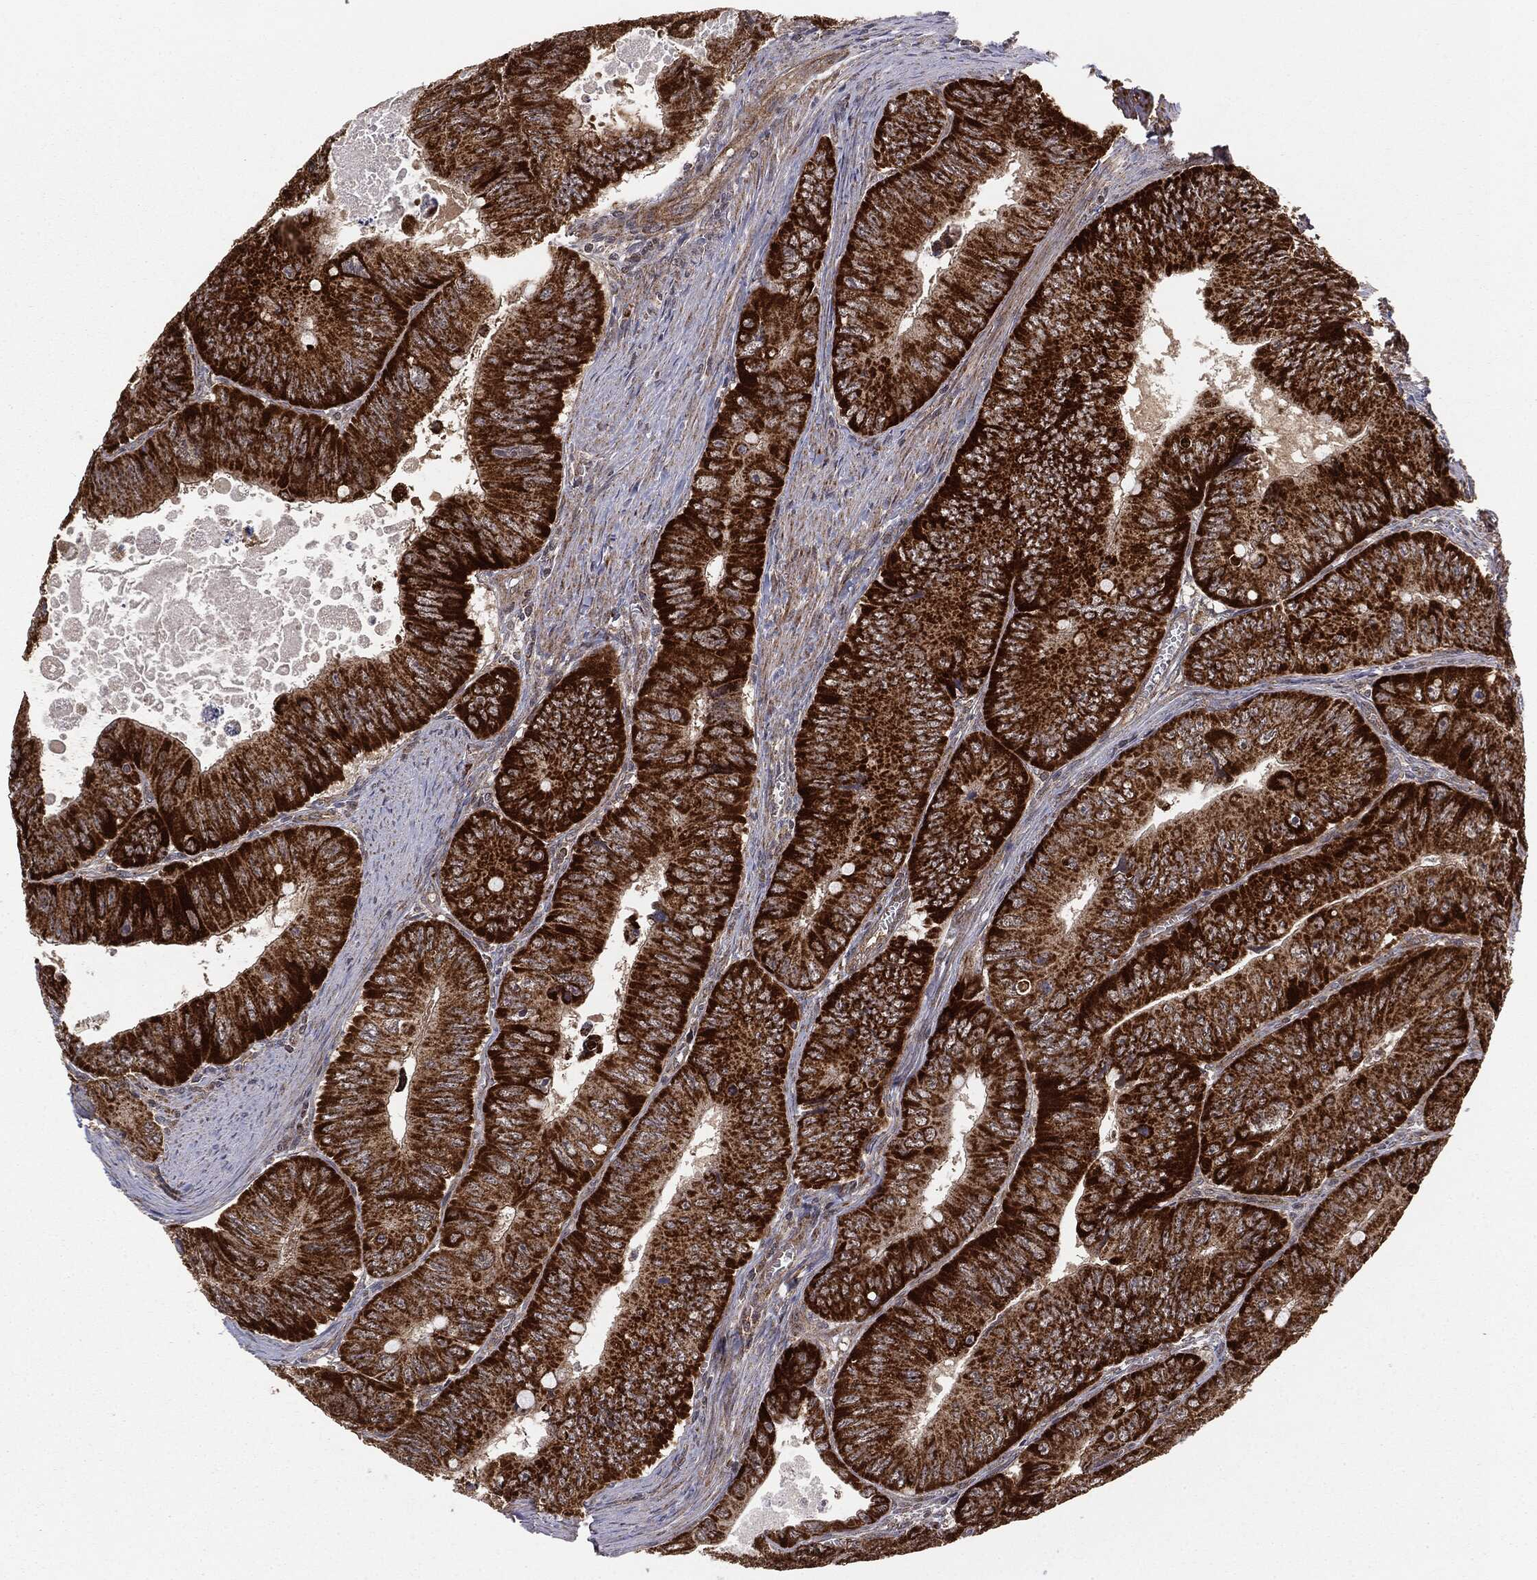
{"staining": {"intensity": "strong", "quantity": ">75%", "location": "cytoplasmic/membranous"}, "tissue": "colorectal cancer", "cell_type": "Tumor cells", "image_type": "cancer", "snomed": [{"axis": "morphology", "description": "Adenocarcinoma, NOS"}, {"axis": "topography", "description": "Colon"}], "caption": "Human adenocarcinoma (colorectal) stained with a protein marker exhibits strong staining in tumor cells.", "gene": "MTOR", "patient": {"sex": "female", "age": 84}}